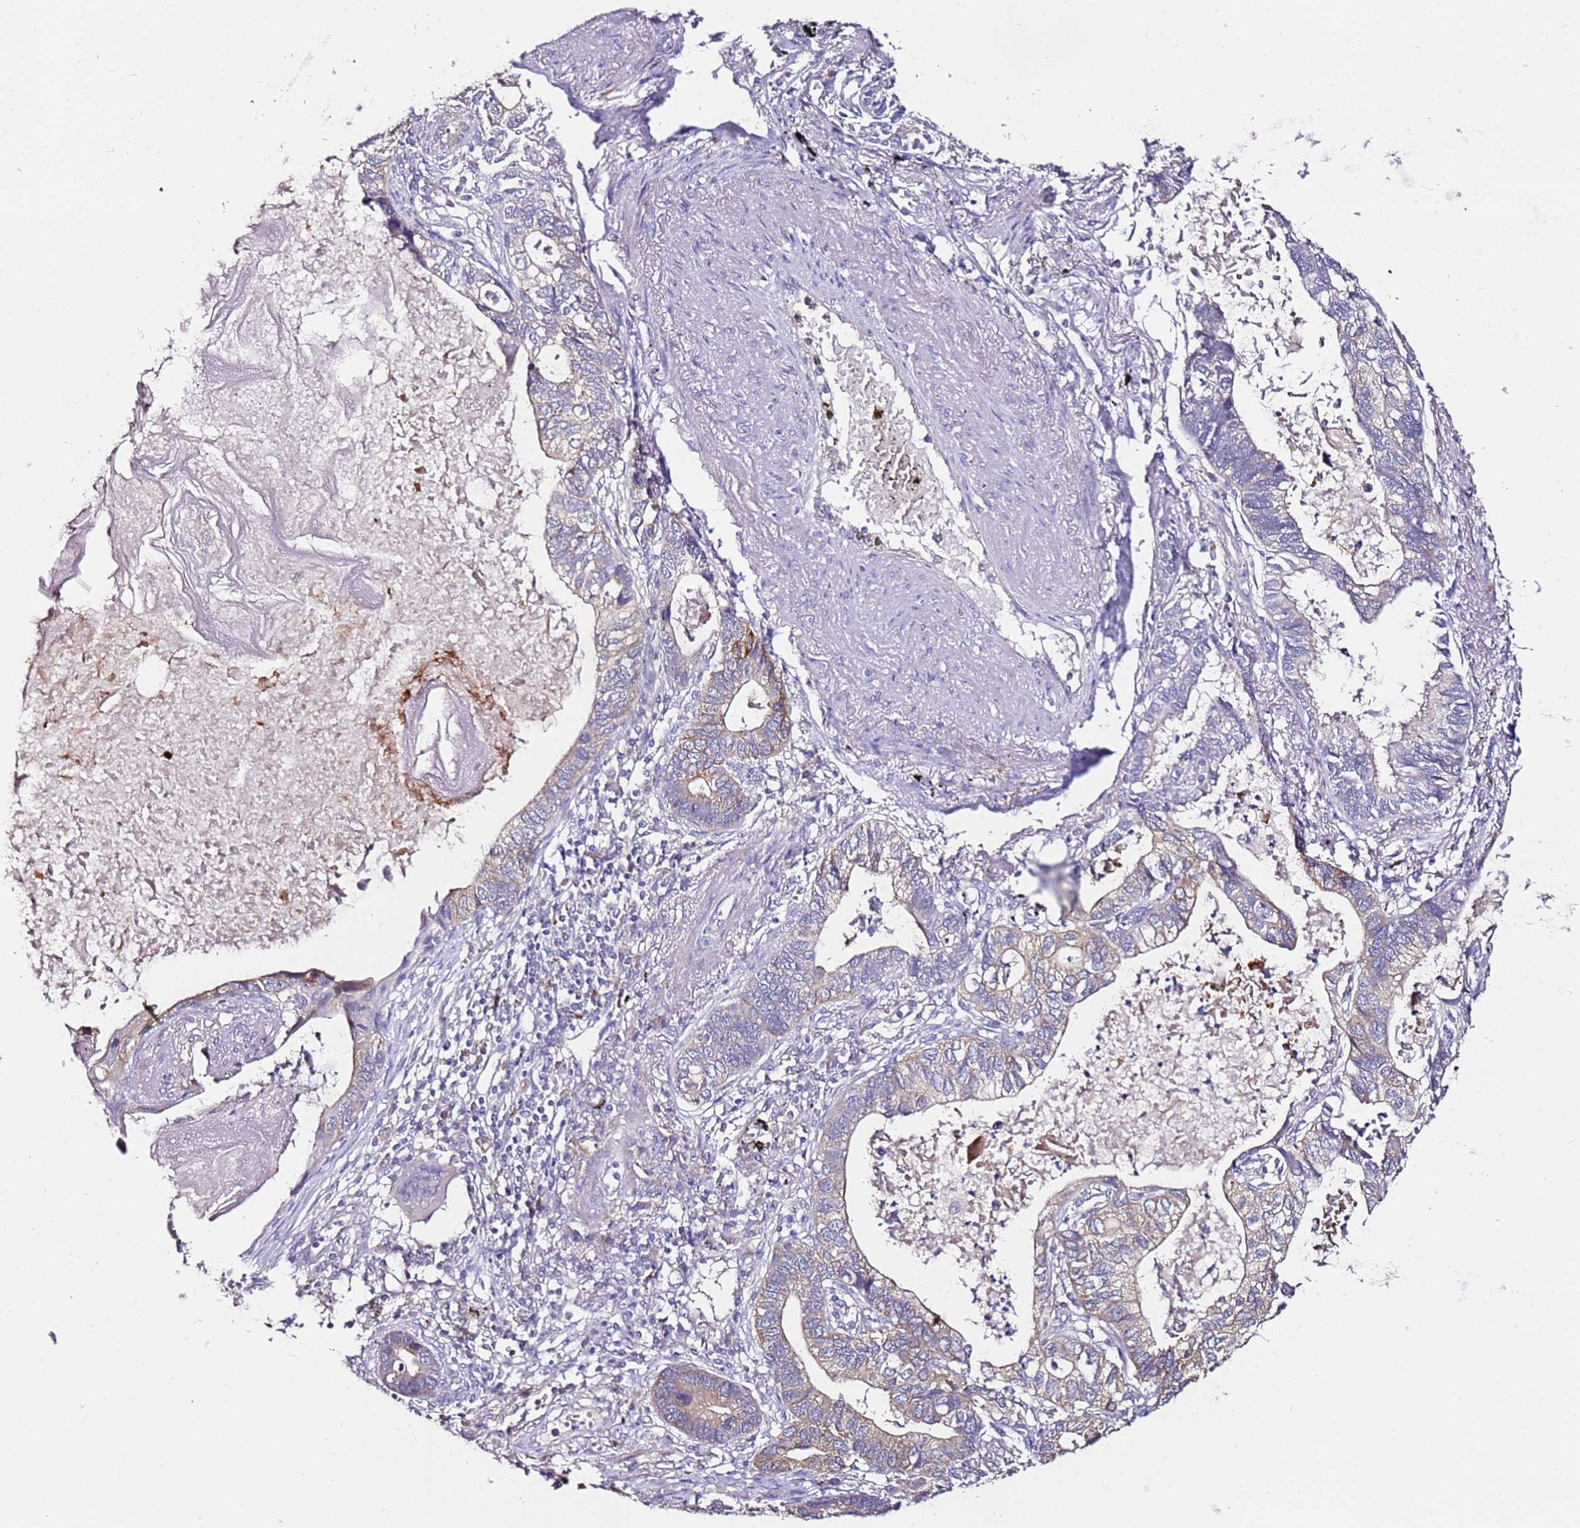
{"staining": {"intensity": "weak", "quantity": "<25%", "location": "cytoplasmic/membranous"}, "tissue": "lung cancer", "cell_type": "Tumor cells", "image_type": "cancer", "snomed": [{"axis": "morphology", "description": "Adenocarcinoma, NOS"}, {"axis": "topography", "description": "Lung"}], "caption": "A high-resolution image shows immunohistochemistry staining of lung cancer, which exhibits no significant staining in tumor cells.", "gene": "SRRM5", "patient": {"sex": "male", "age": 67}}